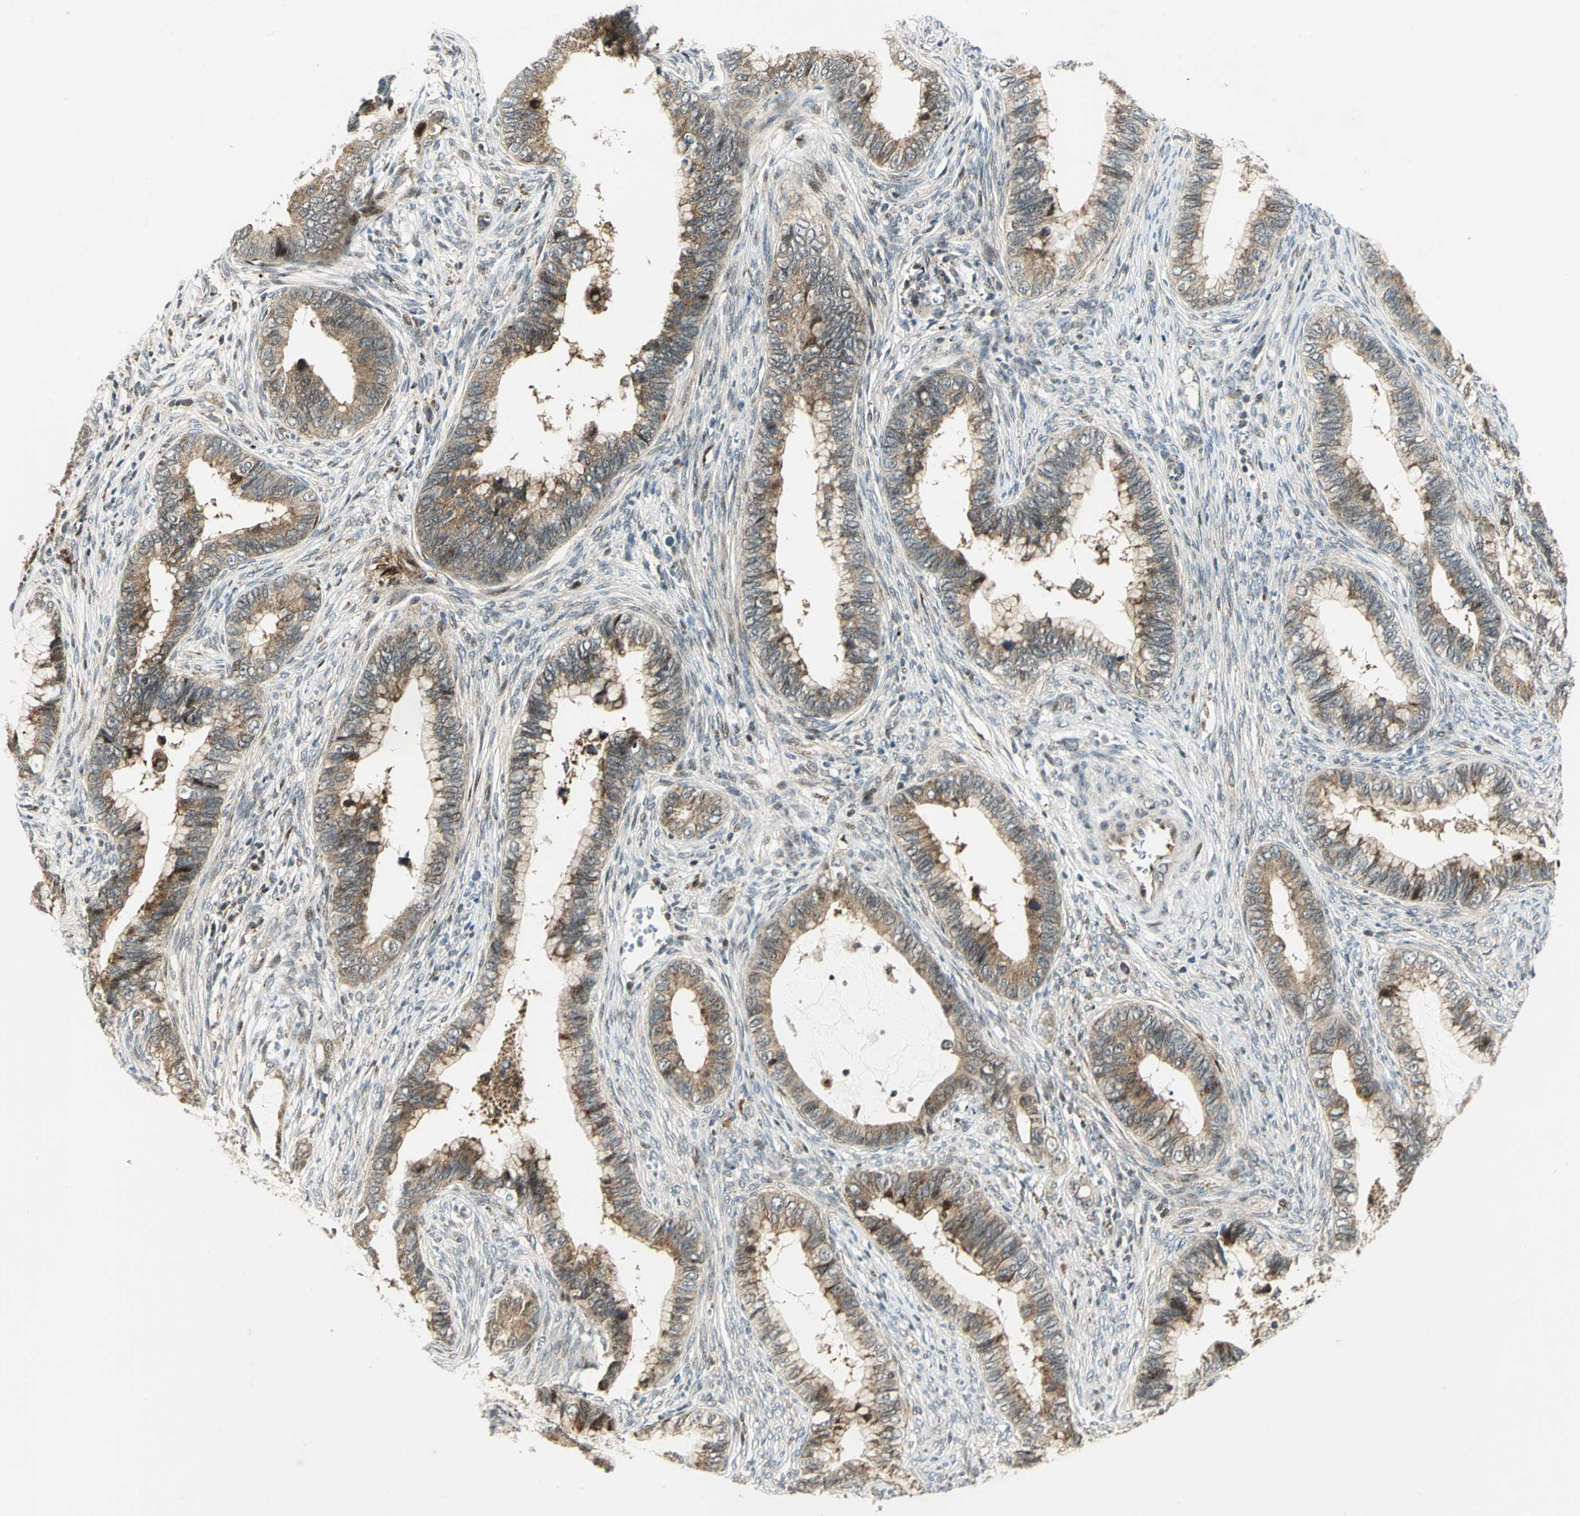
{"staining": {"intensity": "moderate", "quantity": ">75%", "location": "cytoplasmic/membranous"}, "tissue": "cervical cancer", "cell_type": "Tumor cells", "image_type": "cancer", "snomed": [{"axis": "morphology", "description": "Adenocarcinoma, NOS"}, {"axis": "topography", "description": "Cervix"}], "caption": "Immunohistochemistry (IHC) staining of cervical cancer, which shows medium levels of moderate cytoplasmic/membranous staining in approximately >75% of tumor cells indicating moderate cytoplasmic/membranous protein positivity. The staining was performed using DAB (brown) for protein detection and nuclei were counterstained in hematoxylin (blue).", "gene": "ATP6V1A", "patient": {"sex": "female", "age": 44}}